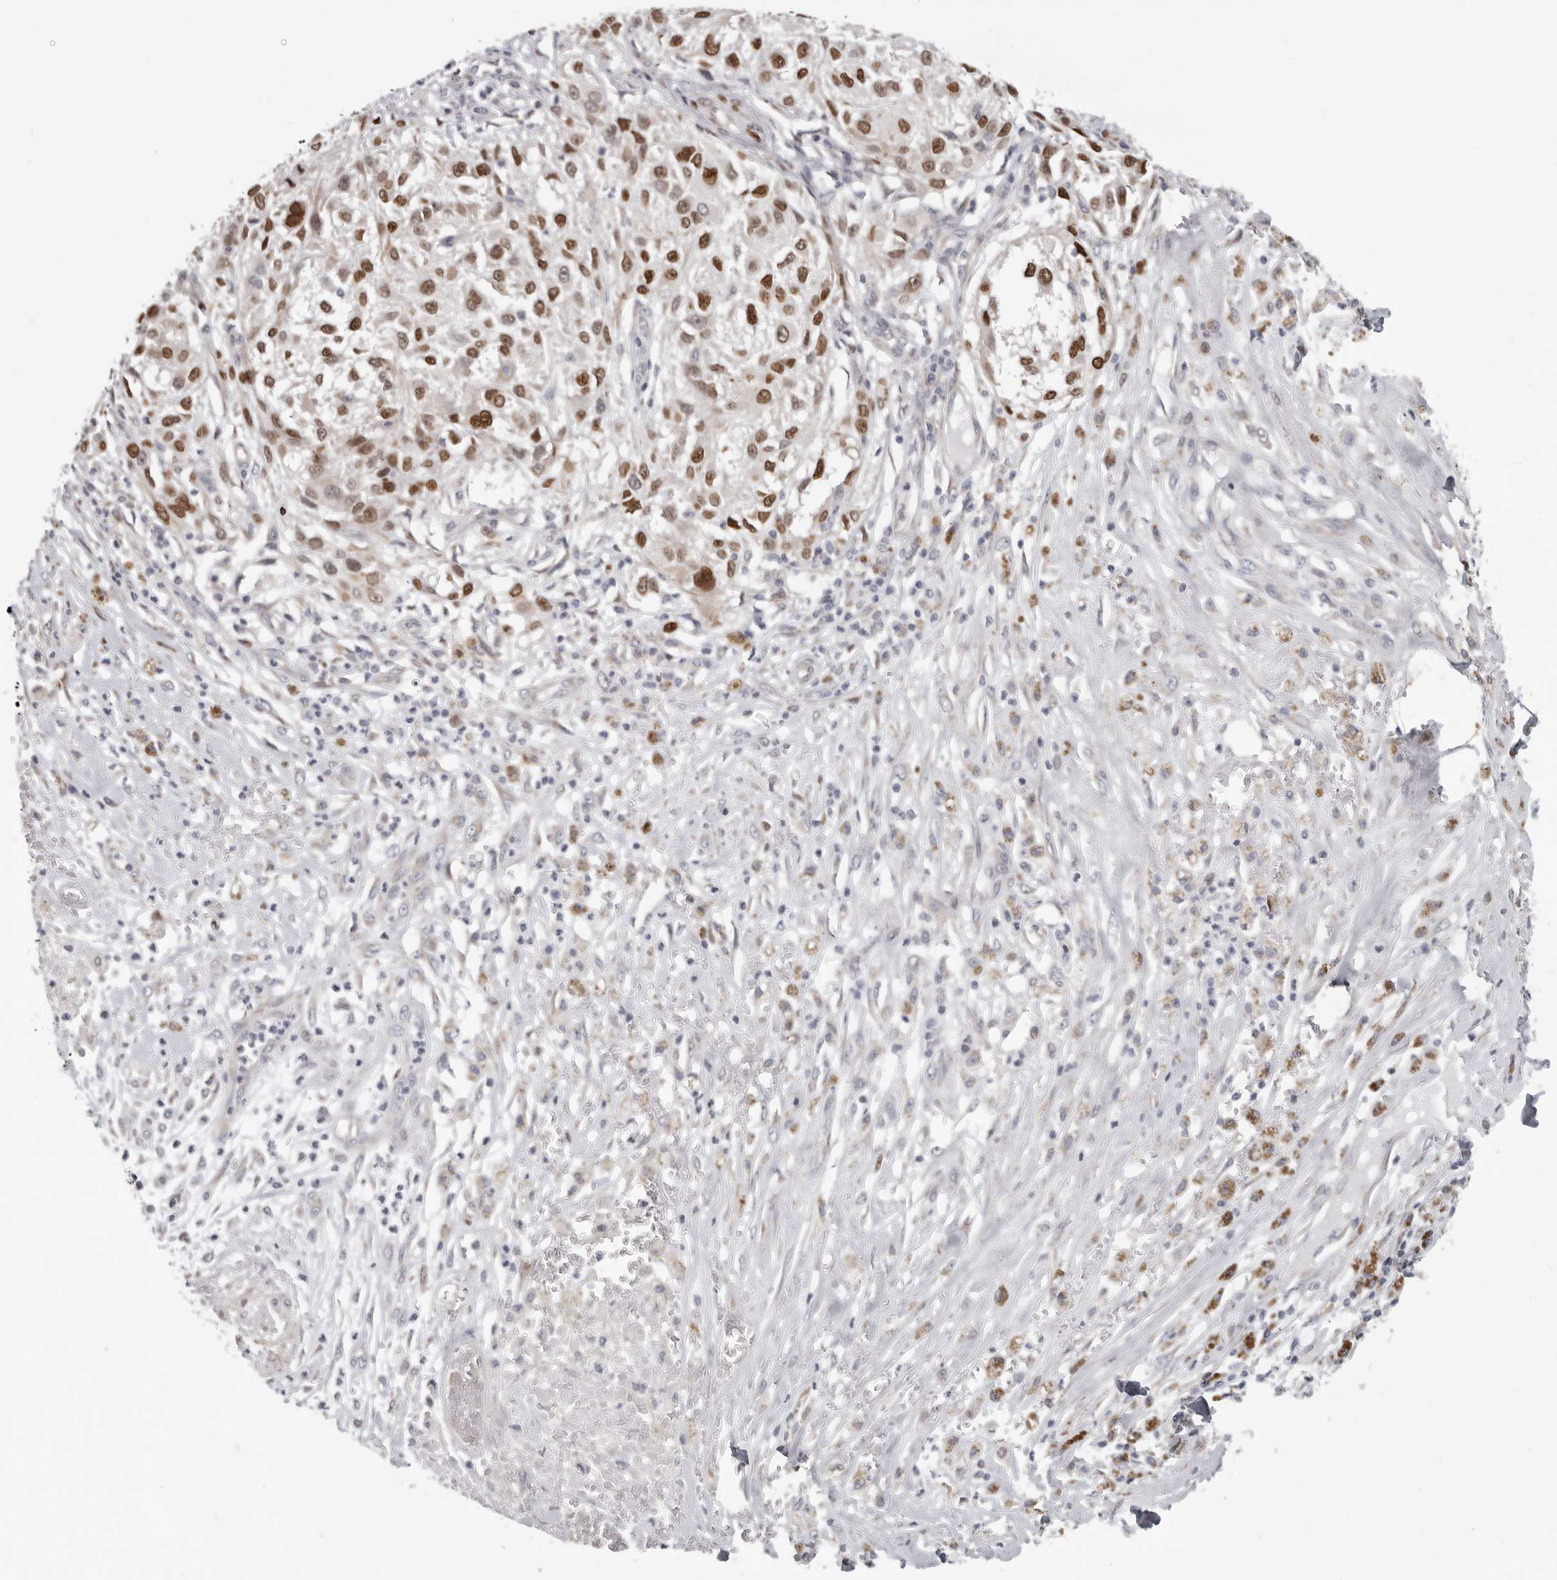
{"staining": {"intensity": "strong", "quantity": ">75%", "location": "nuclear"}, "tissue": "melanoma", "cell_type": "Tumor cells", "image_type": "cancer", "snomed": [{"axis": "morphology", "description": "Necrosis, NOS"}, {"axis": "morphology", "description": "Malignant melanoma, NOS"}, {"axis": "topography", "description": "Skin"}], "caption": "This is a photomicrograph of immunohistochemistry (IHC) staining of malignant melanoma, which shows strong expression in the nuclear of tumor cells.", "gene": "SRP19", "patient": {"sex": "female", "age": 87}}